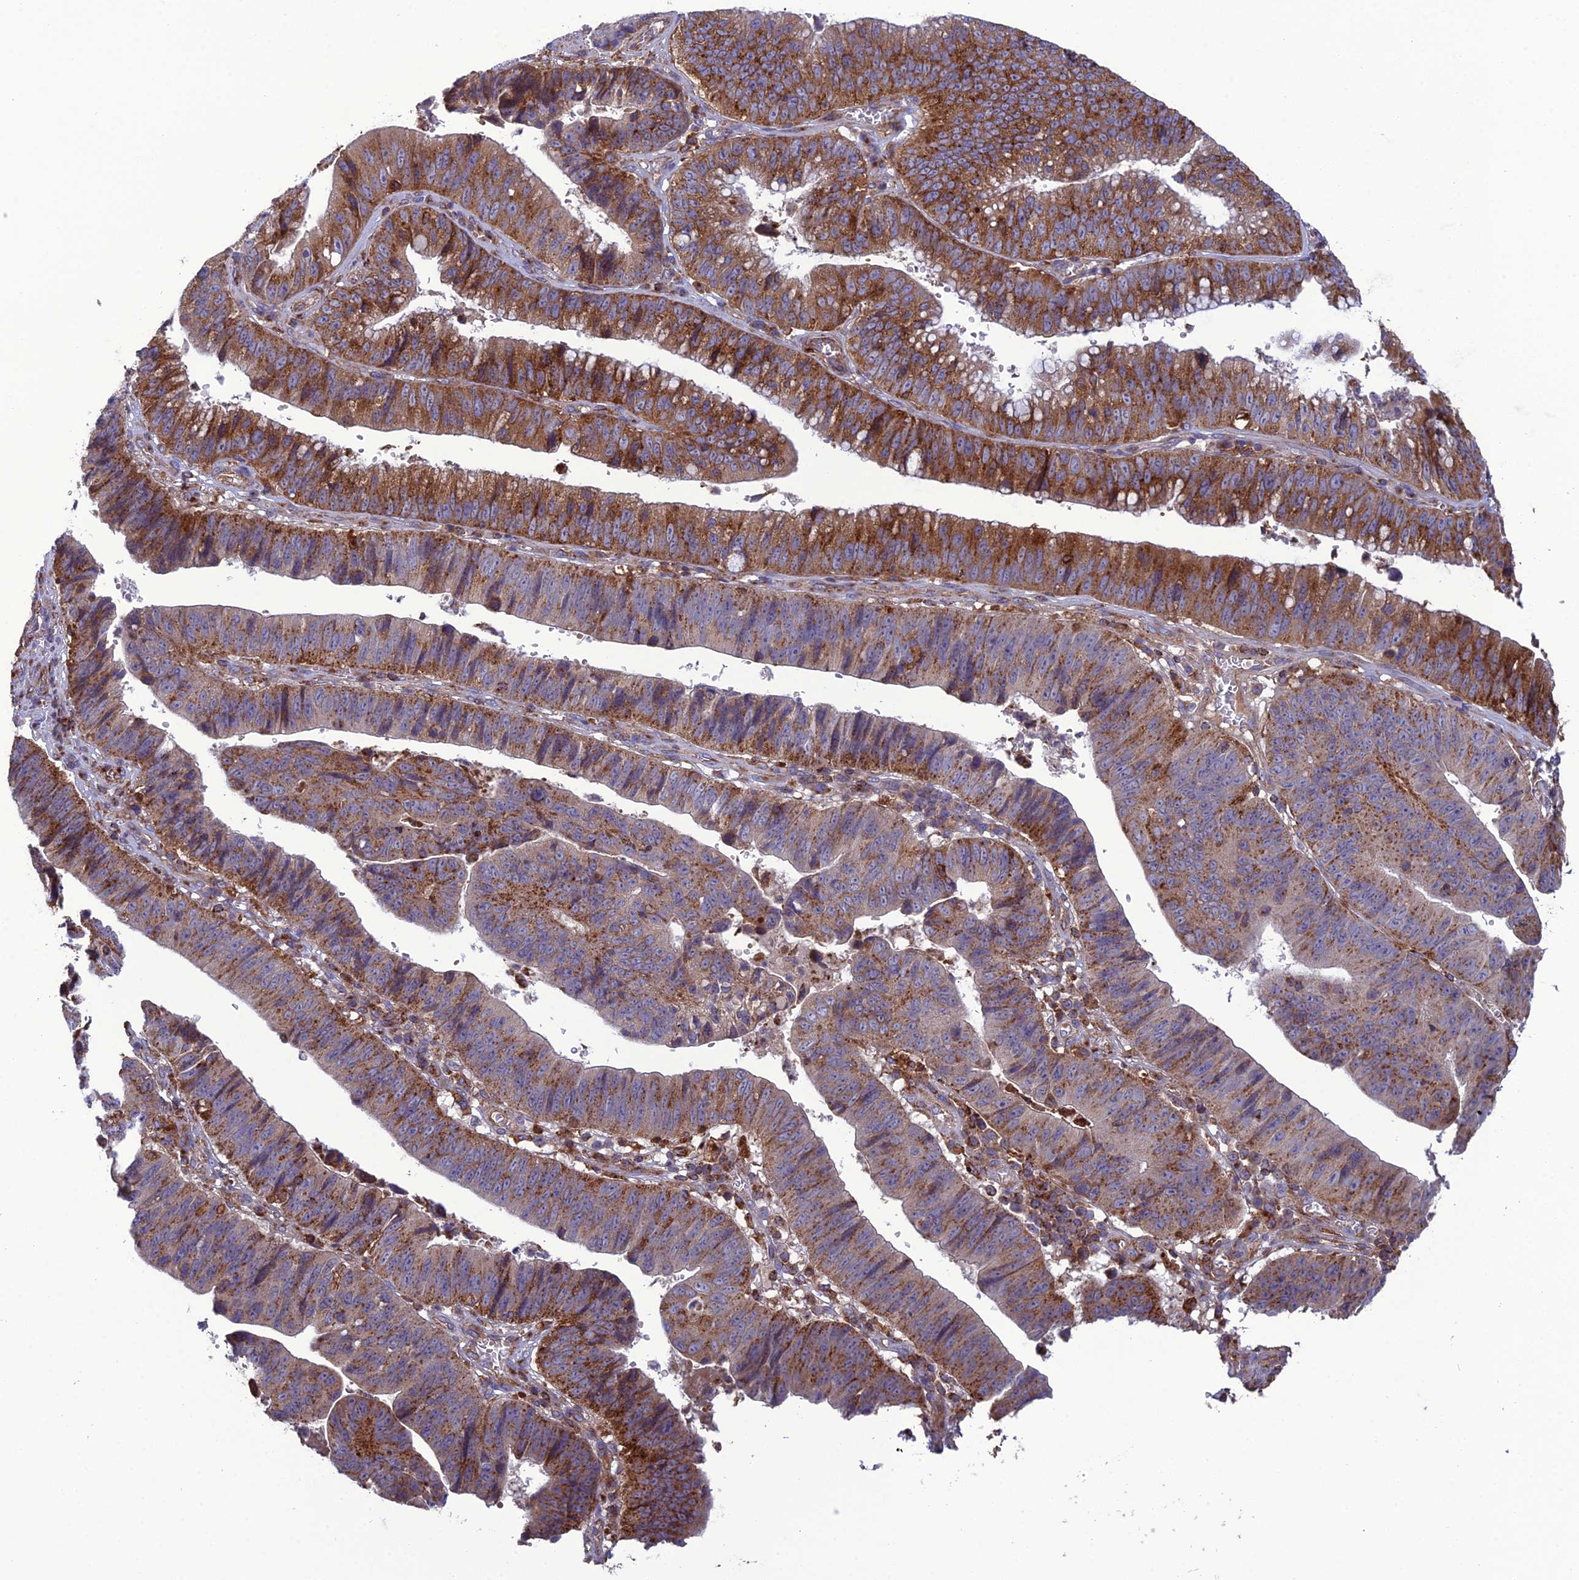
{"staining": {"intensity": "strong", "quantity": ">75%", "location": "cytoplasmic/membranous"}, "tissue": "stomach cancer", "cell_type": "Tumor cells", "image_type": "cancer", "snomed": [{"axis": "morphology", "description": "Adenocarcinoma, NOS"}, {"axis": "topography", "description": "Stomach"}], "caption": "A micrograph of human stomach cancer (adenocarcinoma) stained for a protein exhibits strong cytoplasmic/membranous brown staining in tumor cells.", "gene": "LNPEP", "patient": {"sex": "male", "age": 59}}